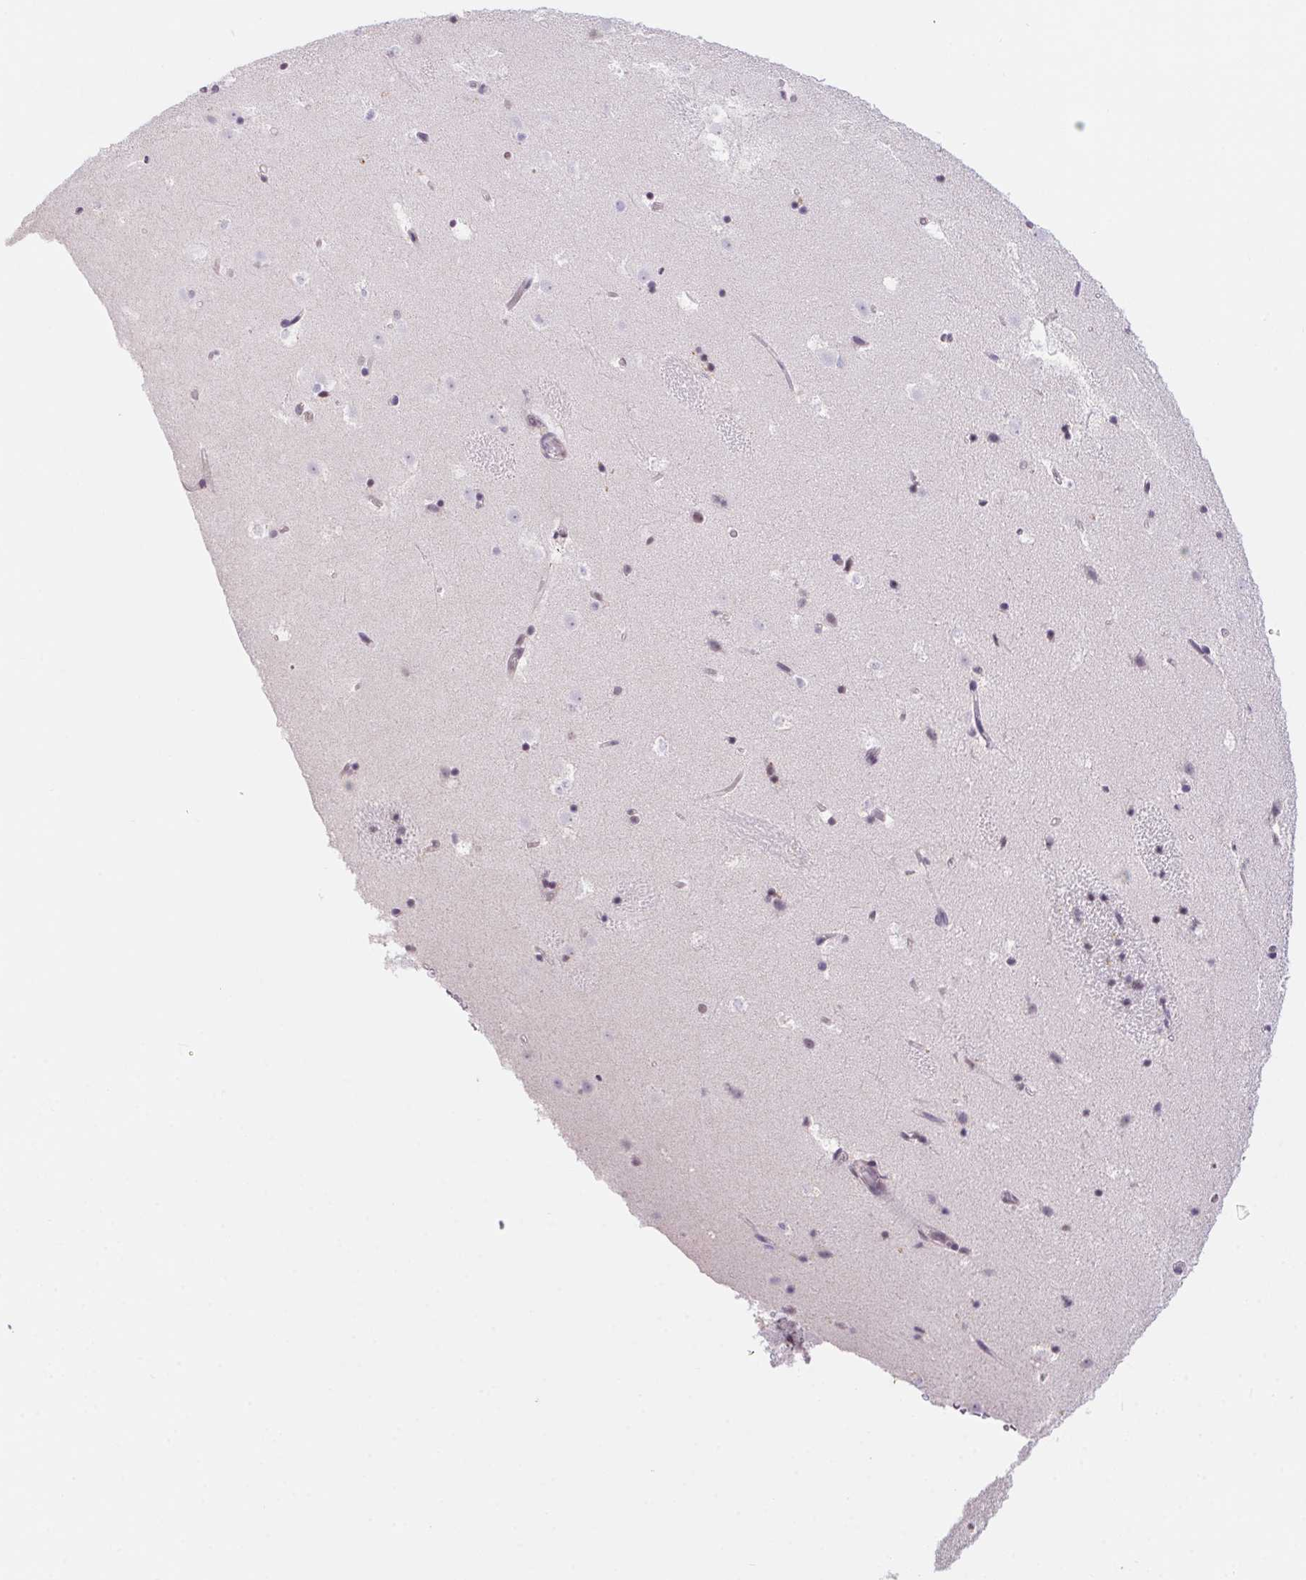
{"staining": {"intensity": "negative", "quantity": "none", "location": "none"}, "tissue": "caudate", "cell_type": "Glial cells", "image_type": "normal", "snomed": [{"axis": "morphology", "description": "Normal tissue, NOS"}, {"axis": "topography", "description": "Lateral ventricle wall"}], "caption": "Glial cells are negative for brown protein staining in benign caudate. (DAB immunohistochemistry with hematoxylin counter stain).", "gene": "POLD3", "patient": {"sex": "male", "age": 37}}